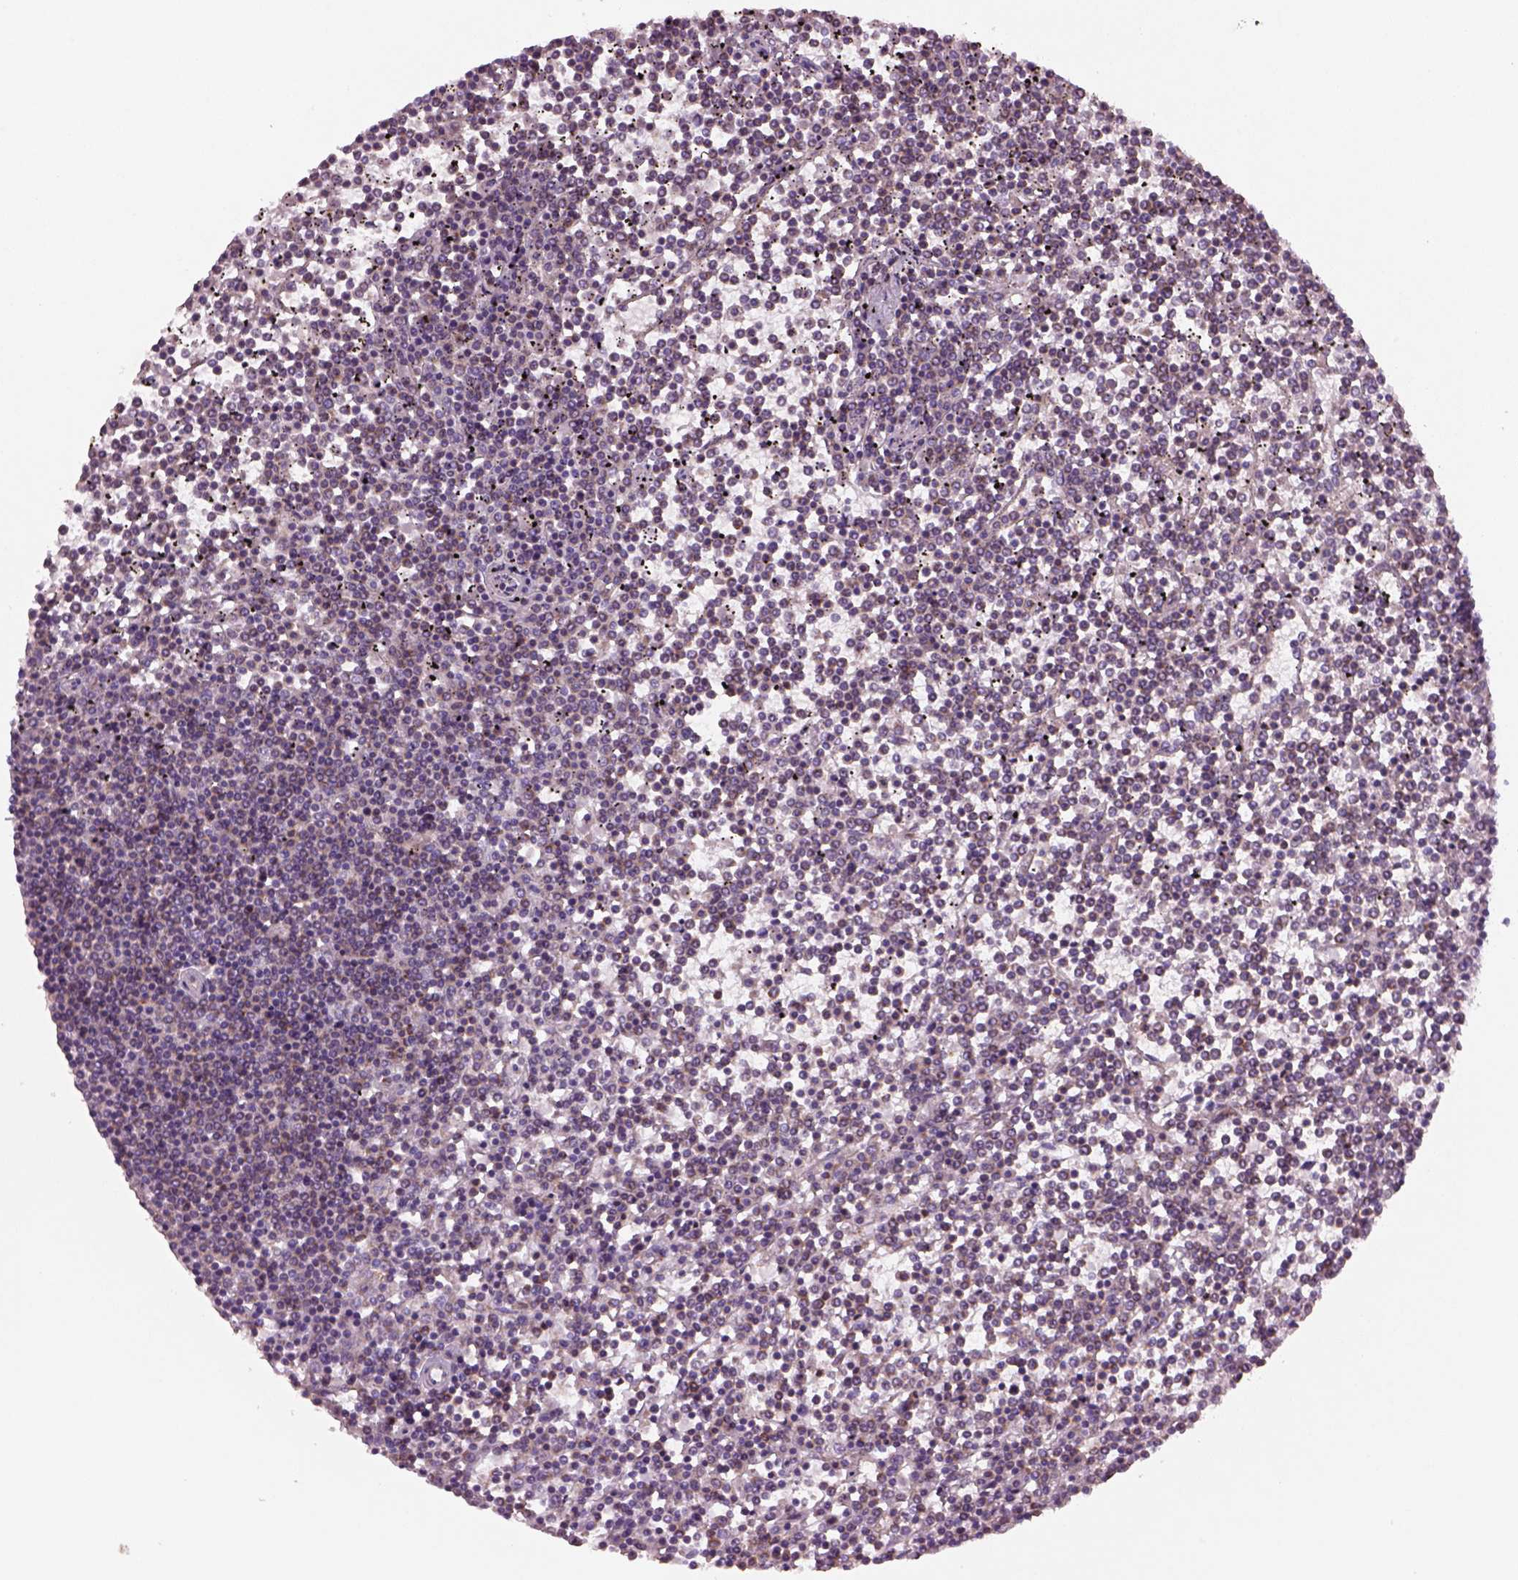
{"staining": {"intensity": "moderate", "quantity": ">75%", "location": "cytoplasmic/membranous"}, "tissue": "lymphoma", "cell_type": "Tumor cells", "image_type": "cancer", "snomed": [{"axis": "morphology", "description": "Malignant lymphoma, non-Hodgkin's type, Low grade"}, {"axis": "topography", "description": "Spleen"}], "caption": "IHC histopathology image of malignant lymphoma, non-Hodgkin's type (low-grade) stained for a protein (brown), which reveals medium levels of moderate cytoplasmic/membranous positivity in about >75% of tumor cells.", "gene": "SLC25A24", "patient": {"sex": "female", "age": 19}}